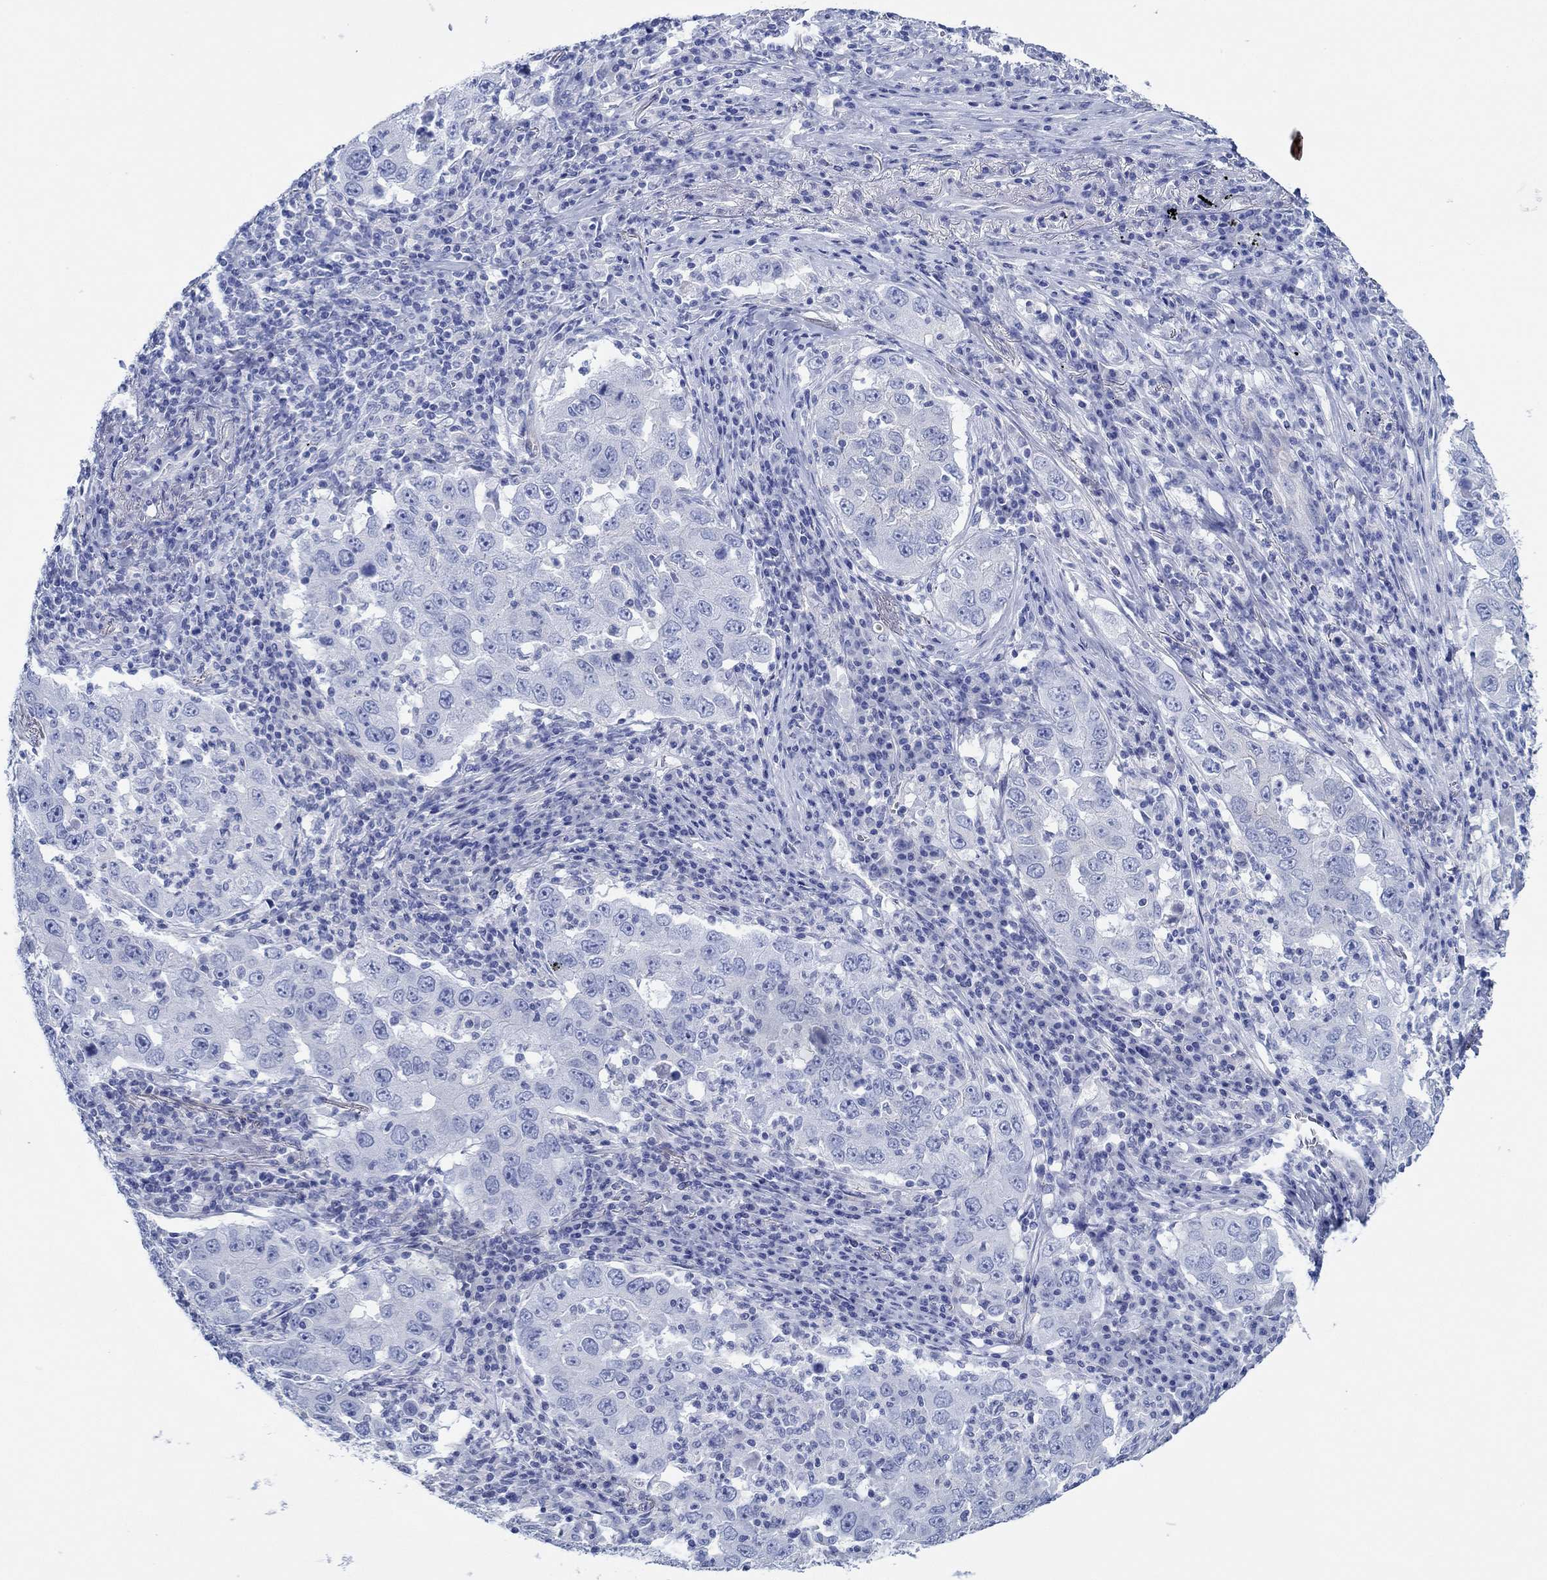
{"staining": {"intensity": "negative", "quantity": "none", "location": "none"}, "tissue": "lung cancer", "cell_type": "Tumor cells", "image_type": "cancer", "snomed": [{"axis": "morphology", "description": "Adenocarcinoma, NOS"}, {"axis": "topography", "description": "Lung"}], "caption": "Tumor cells are negative for brown protein staining in adenocarcinoma (lung).", "gene": "IGFBP6", "patient": {"sex": "male", "age": 73}}